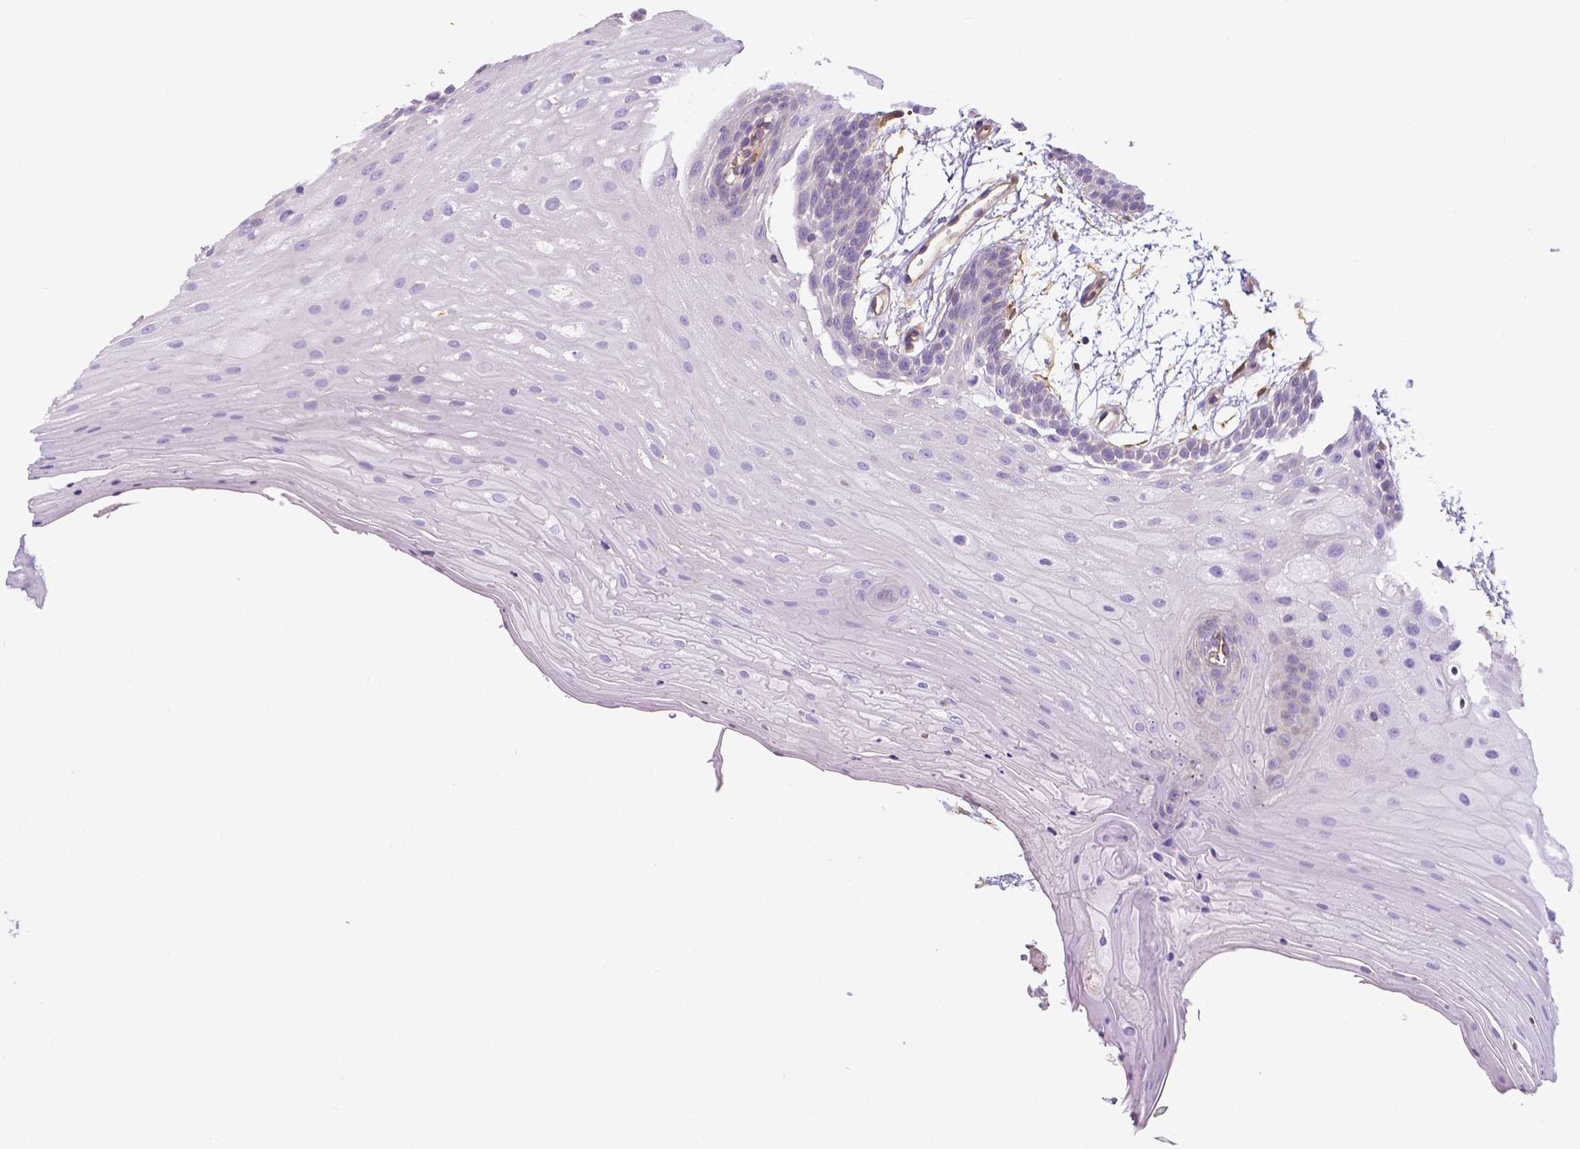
{"staining": {"intensity": "negative", "quantity": "none", "location": "none"}, "tissue": "oral mucosa", "cell_type": "Squamous epithelial cells", "image_type": "normal", "snomed": [{"axis": "morphology", "description": "Normal tissue, NOS"}, {"axis": "morphology", "description": "Squamous cell carcinoma, NOS"}, {"axis": "topography", "description": "Oral tissue"}, {"axis": "topography", "description": "Tounge, NOS"}, {"axis": "topography", "description": "Head-Neck"}], "caption": "High power microscopy image of an immunohistochemistry micrograph of normal oral mucosa, revealing no significant staining in squamous epithelial cells. (Brightfield microscopy of DAB immunohistochemistry at high magnification).", "gene": "CRMP1", "patient": {"sex": "male", "age": 62}}